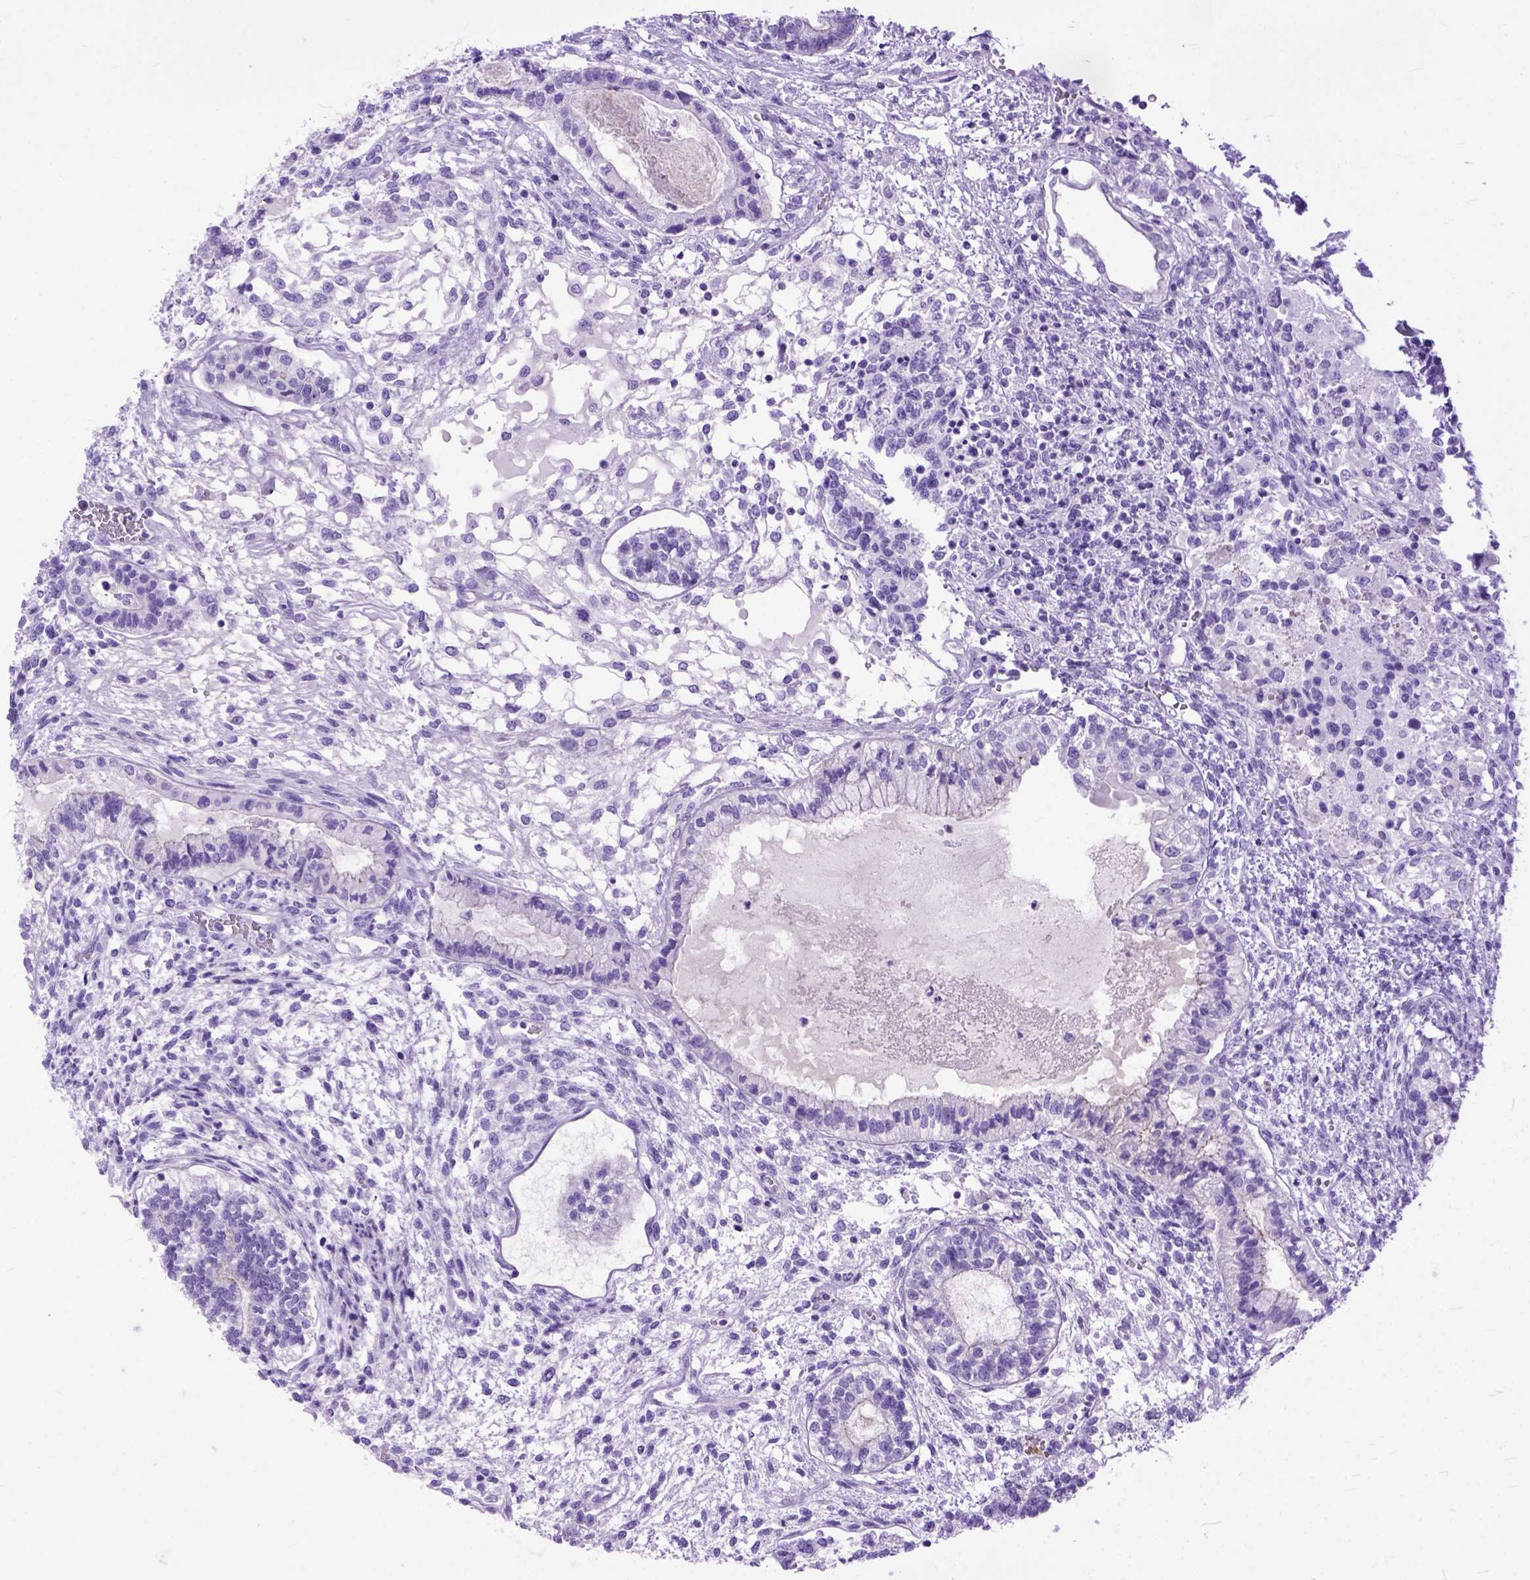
{"staining": {"intensity": "negative", "quantity": "none", "location": "none"}, "tissue": "testis cancer", "cell_type": "Tumor cells", "image_type": "cancer", "snomed": [{"axis": "morphology", "description": "Carcinoma, Embryonal, NOS"}, {"axis": "topography", "description": "Testis"}], "caption": "Testis embryonal carcinoma stained for a protein using immunohistochemistry shows no positivity tumor cells.", "gene": "GNGT1", "patient": {"sex": "male", "age": 37}}